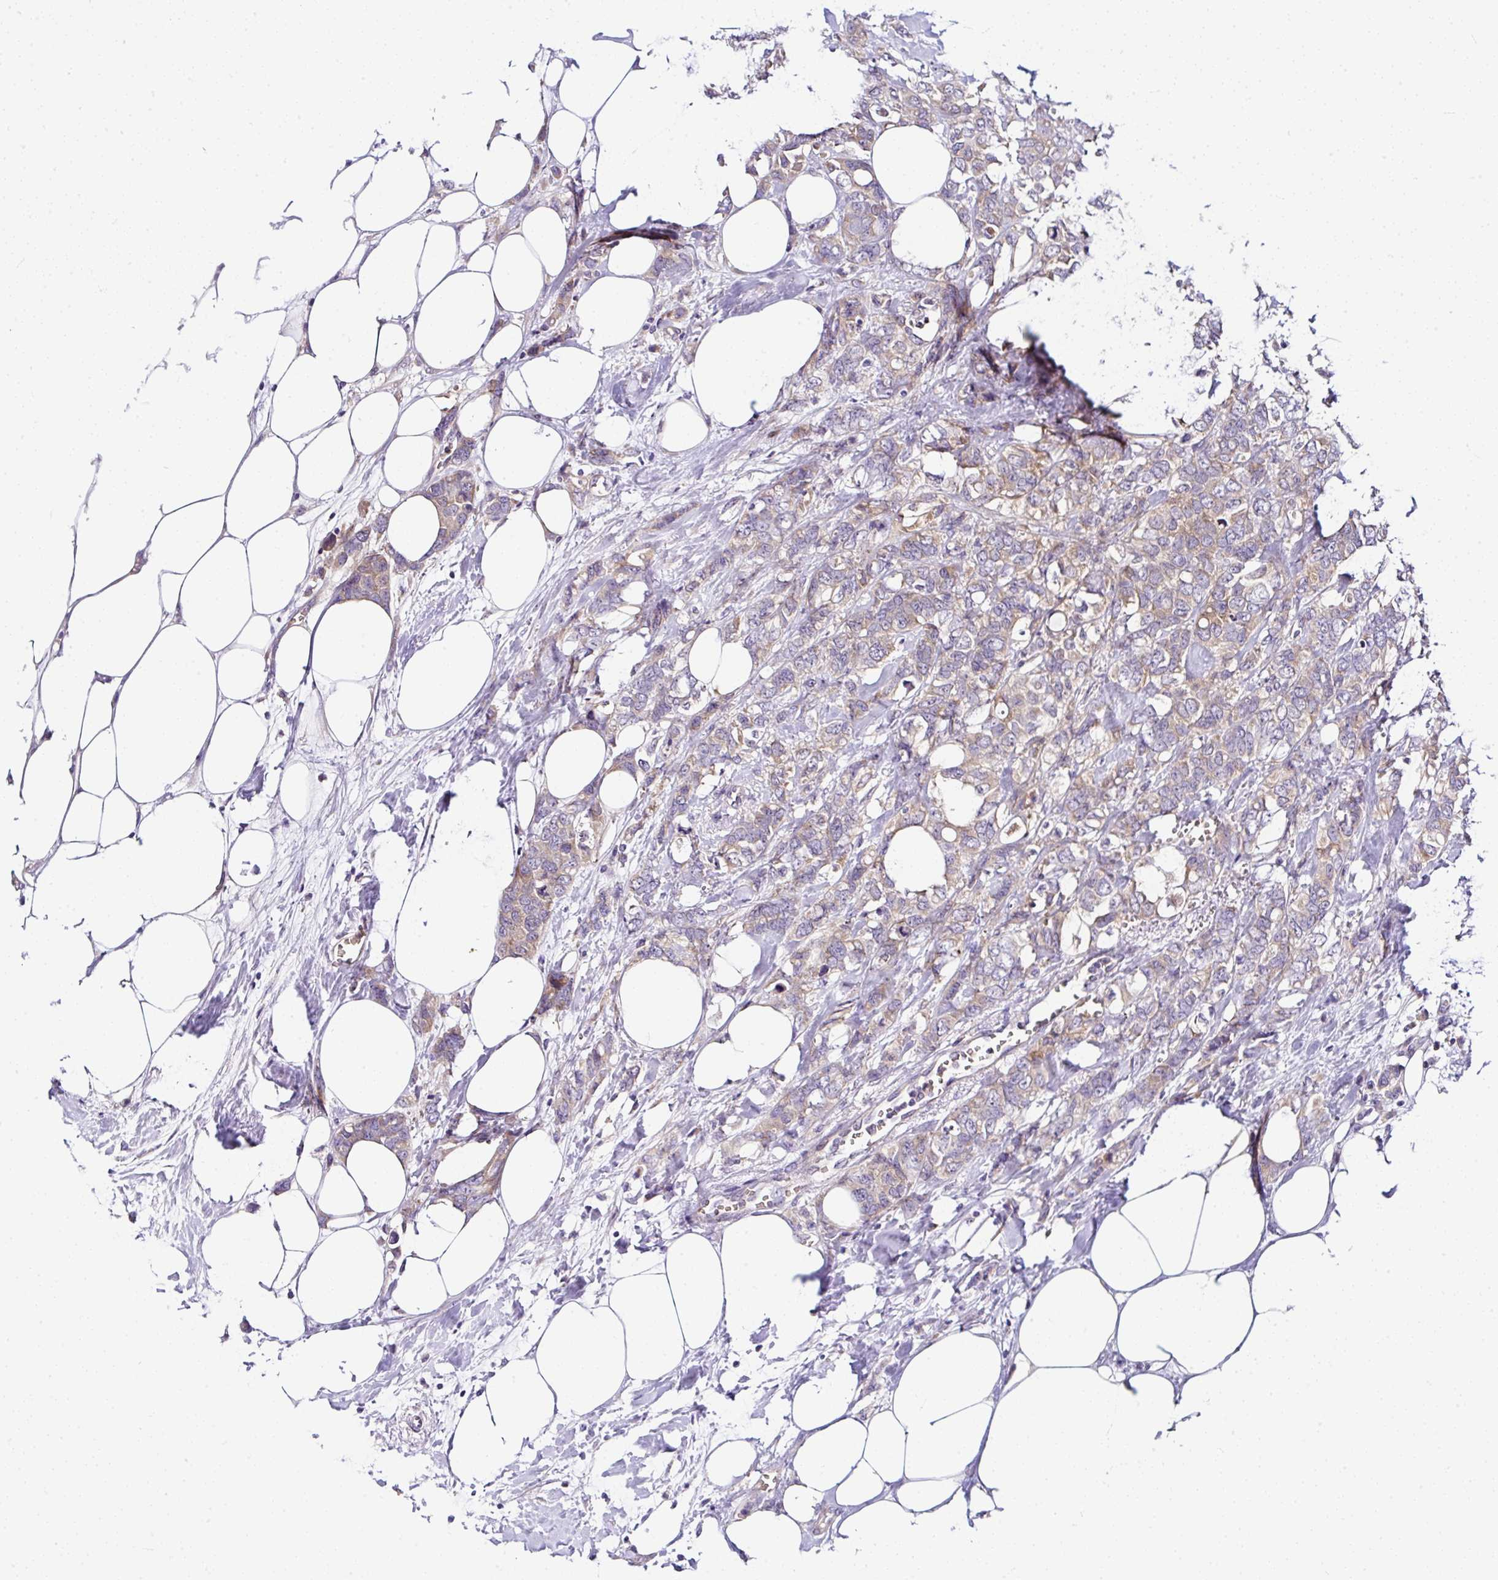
{"staining": {"intensity": "weak", "quantity": ">75%", "location": "cytoplasmic/membranous"}, "tissue": "breast cancer", "cell_type": "Tumor cells", "image_type": "cancer", "snomed": [{"axis": "morphology", "description": "Lobular carcinoma"}, {"axis": "topography", "description": "Breast"}], "caption": "The micrograph shows staining of breast cancer (lobular carcinoma), revealing weak cytoplasmic/membranous protein staining (brown color) within tumor cells.", "gene": "DEPDC5", "patient": {"sex": "female", "age": 91}}